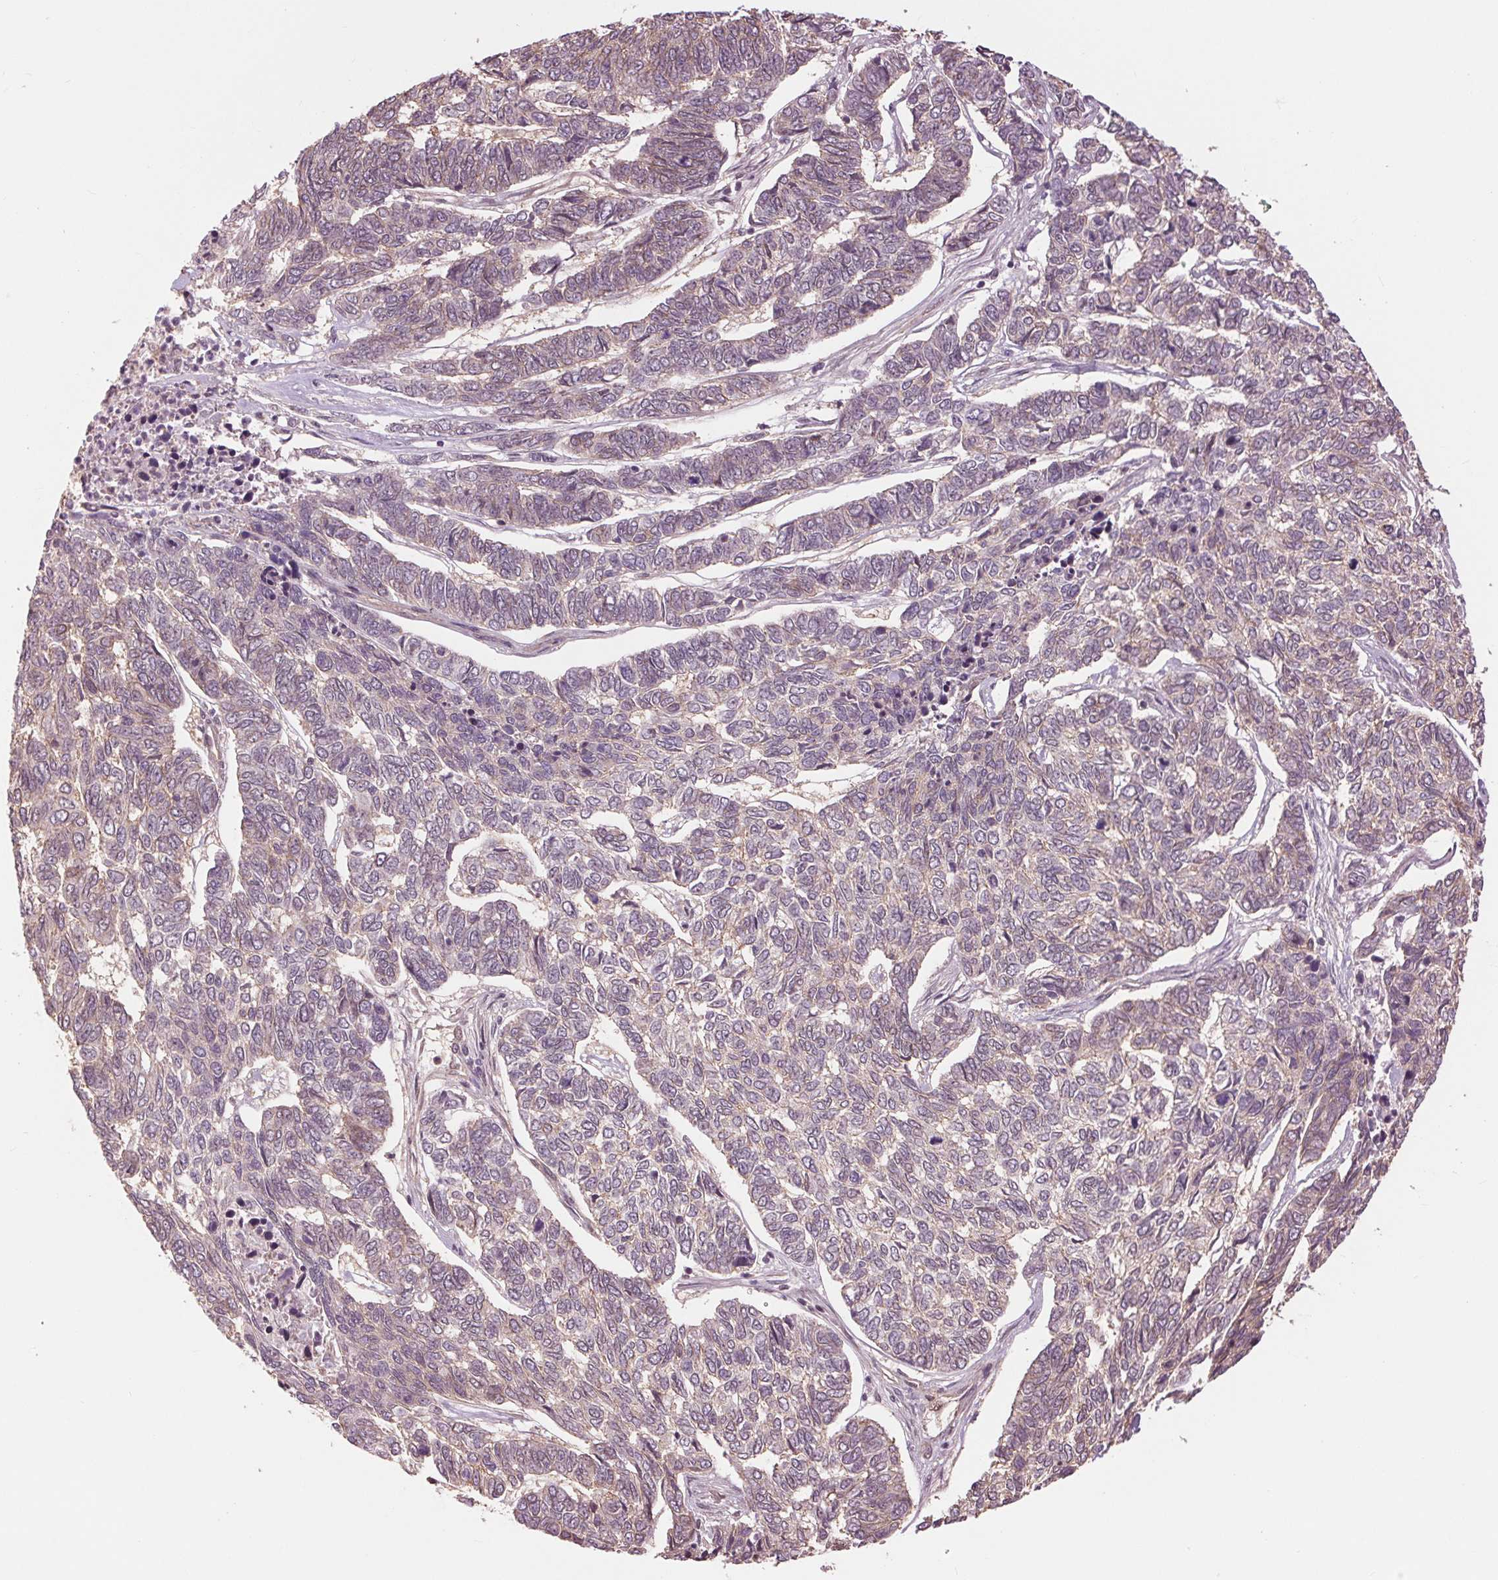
{"staining": {"intensity": "negative", "quantity": "none", "location": "none"}, "tissue": "skin cancer", "cell_type": "Tumor cells", "image_type": "cancer", "snomed": [{"axis": "morphology", "description": "Basal cell carcinoma"}, {"axis": "topography", "description": "Skin"}], "caption": "Tumor cells show no significant expression in skin cancer (basal cell carcinoma). The staining is performed using DAB brown chromogen with nuclei counter-stained in using hematoxylin.", "gene": "PALM", "patient": {"sex": "female", "age": 65}}